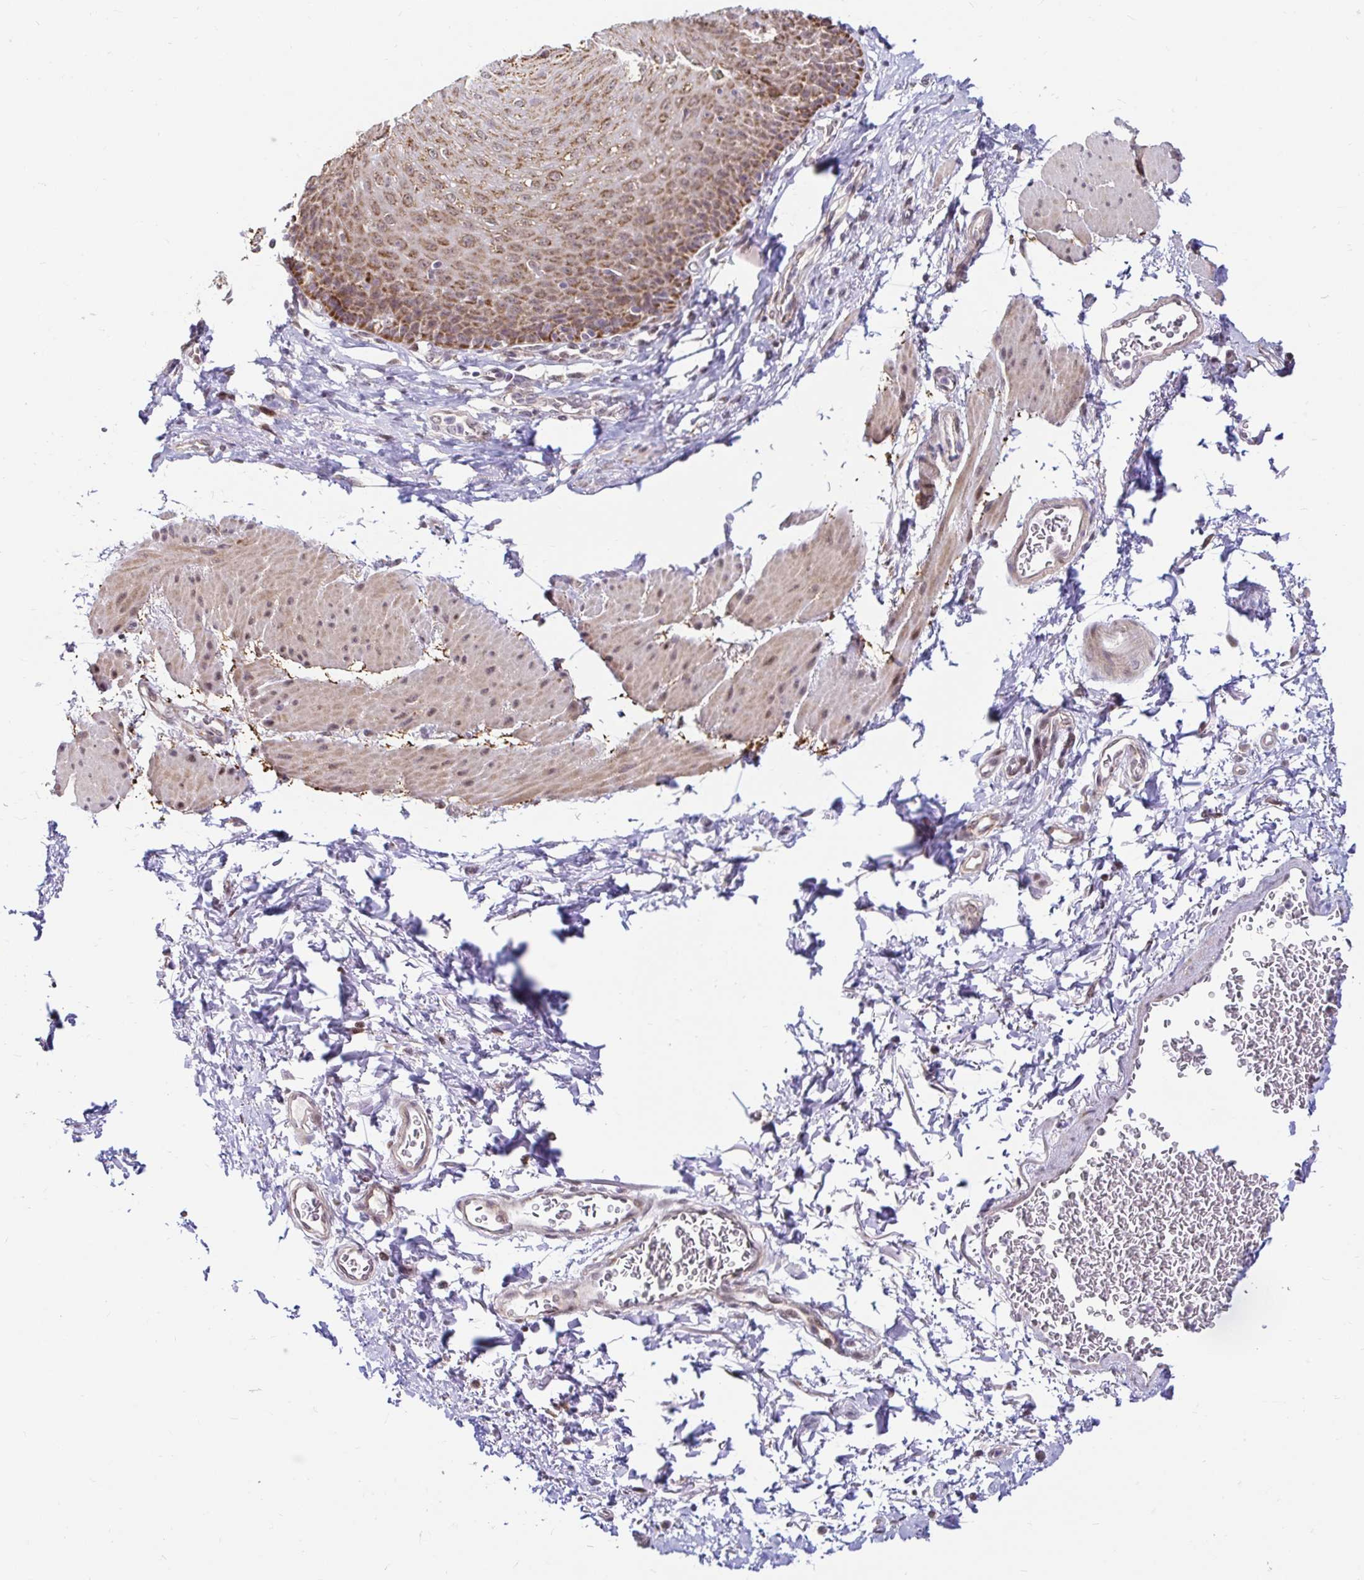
{"staining": {"intensity": "moderate", "quantity": ">75%", "location": "cytoplasmic/membranous"}, "tissue": "esophagus", "cell_type": "Squamous epithelial cells", "image_type": "normal", "snomed": [{"axis": "morphology", "description": "Normal tissue, NOS"}, {"axis": "topography", "description": "Esophagus"}], "caption": "Protein analysis of unremarkable esophagus demonstrates moderate cytoplasmic/membranous positivity in about >75% of squamous epithelial cells.", "gene": "TIMM50", "patient": {"sex": "female", "age": 81}}